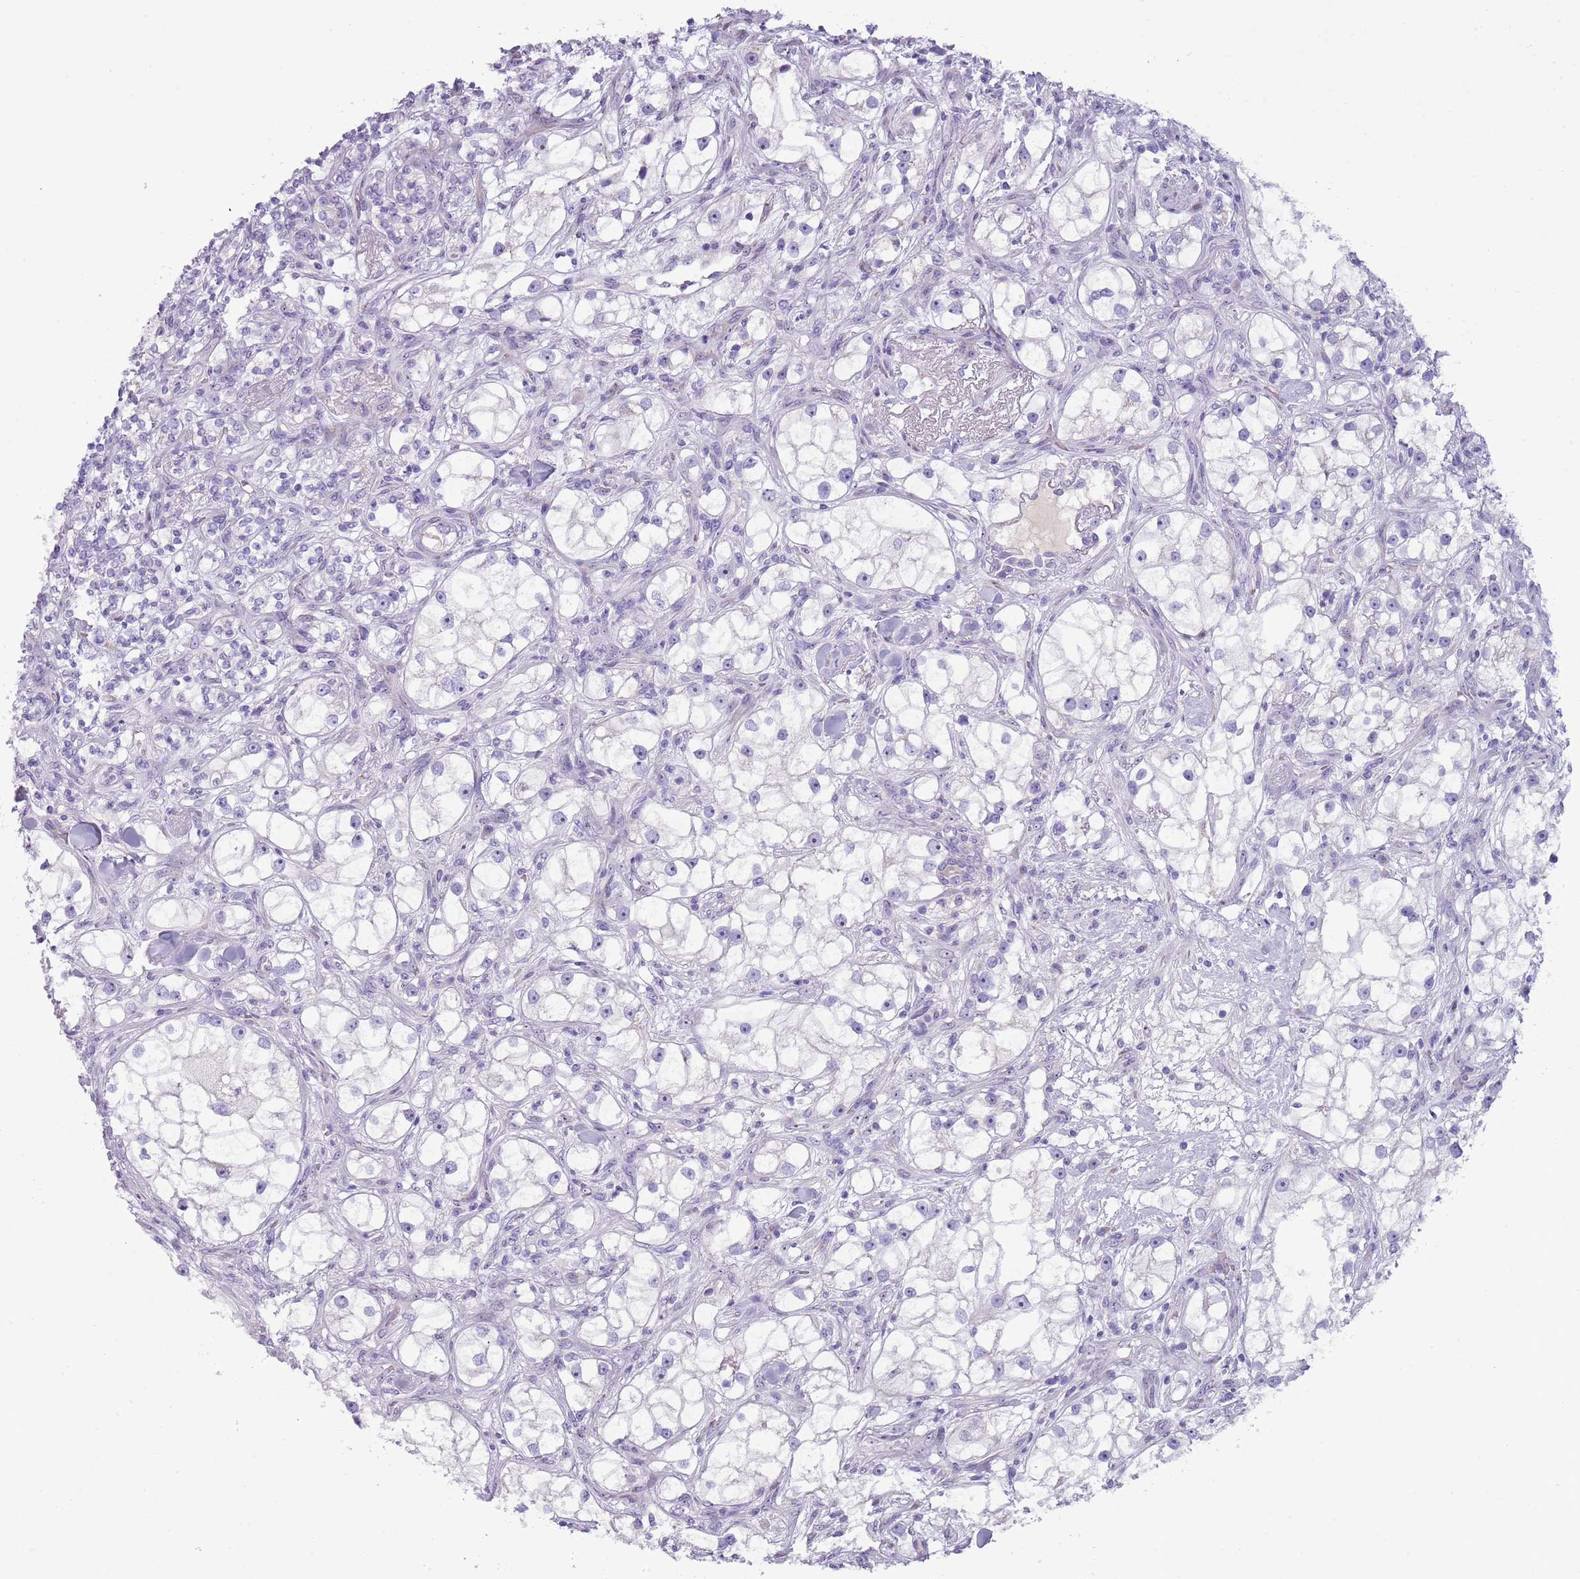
{"staining": {"intensity": "negative", "quantity": "none", "location": "none"}, "tissue": "renal cancer", "cell_type": "Tumor cells", "image_type": "cancer", "snomed": [{"axis": "morphology", "description": "Adenocarcinoma, NOS"}, {"axis": "topography", "description": "Kidney"}], "caption": "Human renal cancer stained for a protein using IHC shows no positivity in tumor cells.", "gene": "NBPF6", "patient": {"sex": "male", "age": 77}}